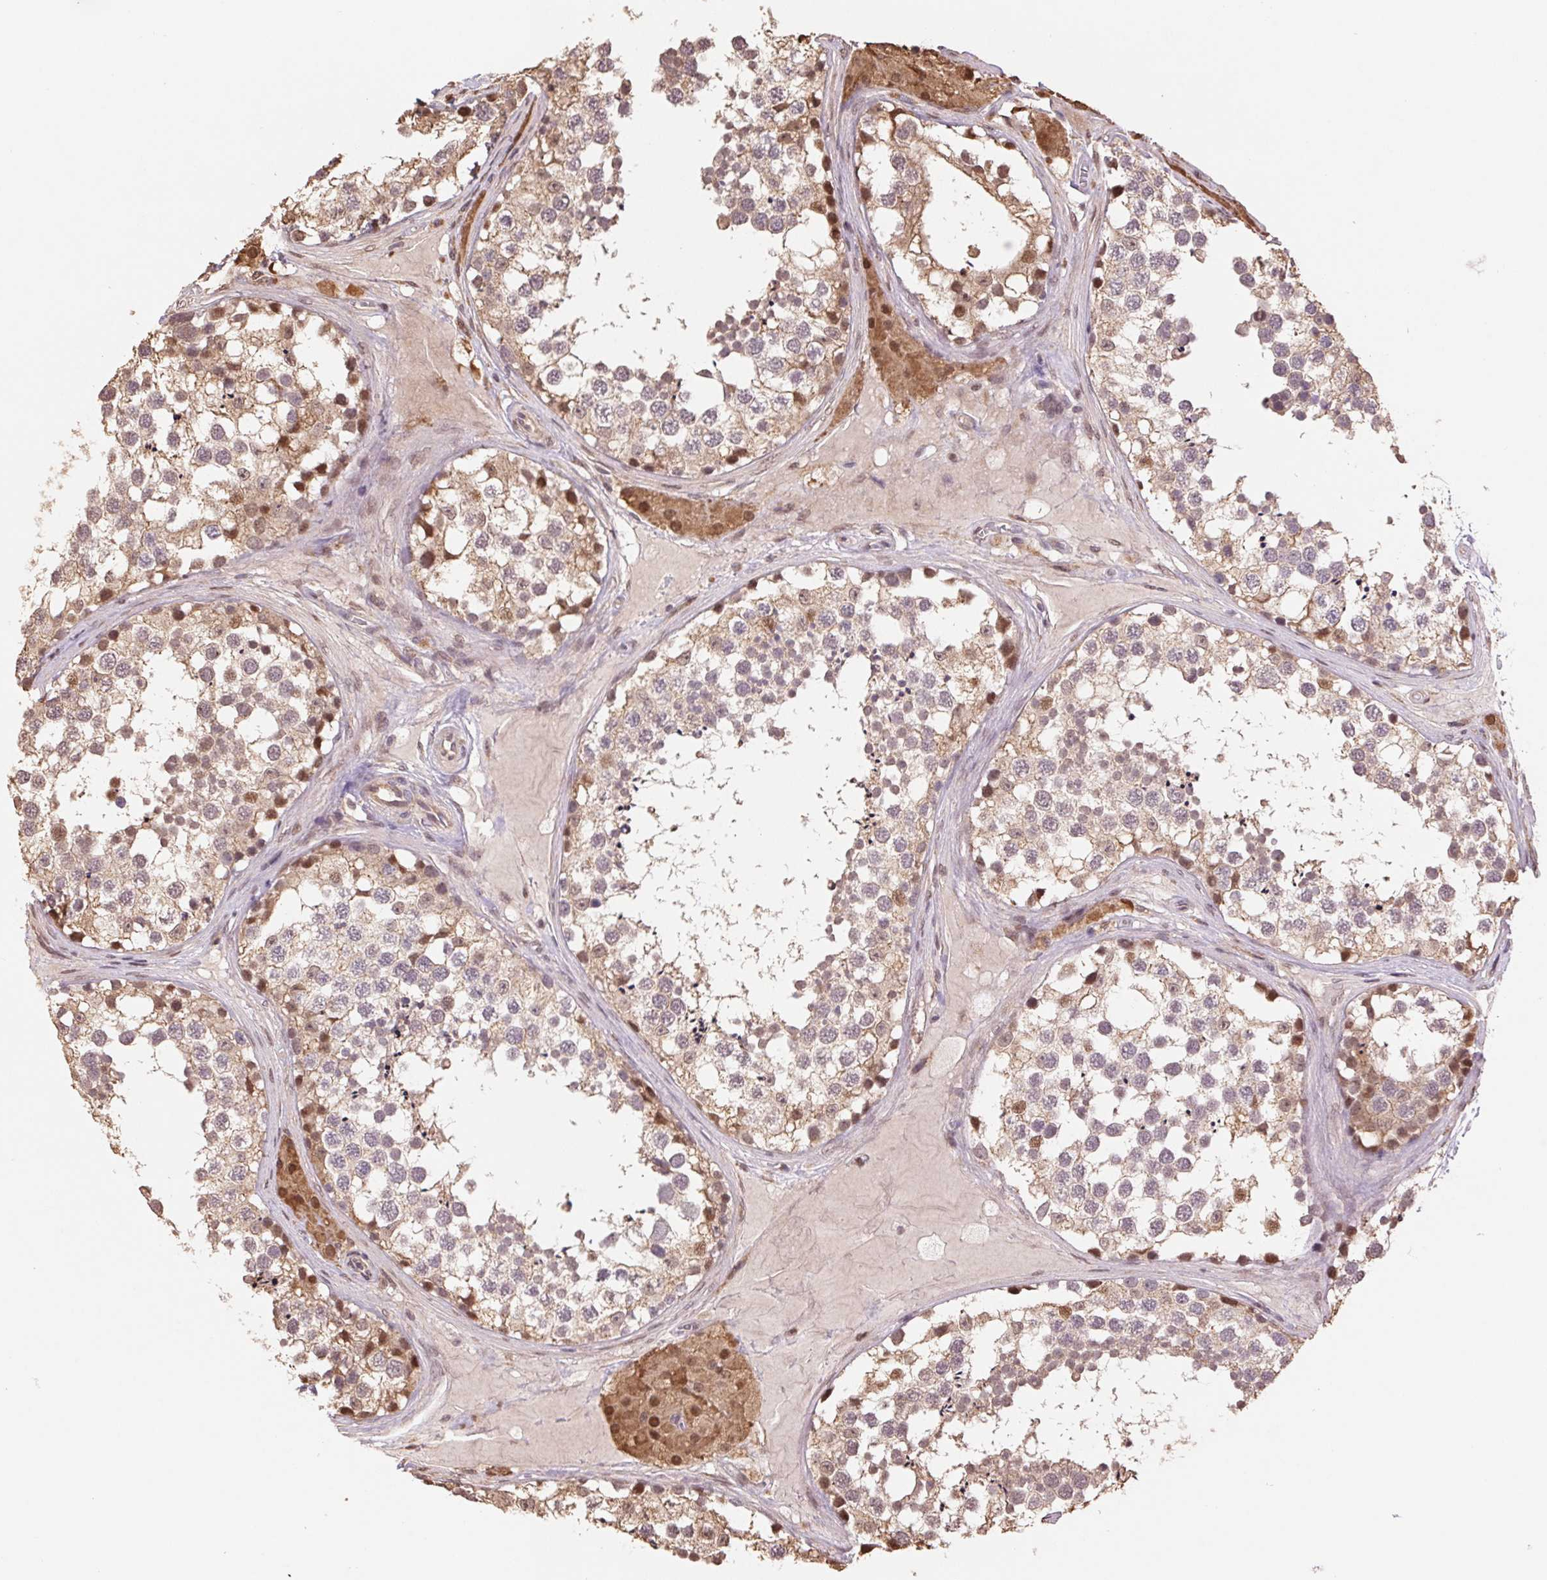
{"staining": {"intensity": "weak", "quantity": ">75%", "location": "cytoplasmic/membranous,nuclear"}, "tissue": "testis", "cell_type": "Cells in seminiferous ducts", "image_type": "normal", "snomed": [{"axis": "morphology", "description": "Normal tissue, NOS"}, {"axis": "morphology", "description": "Seminoma, NOS"}, {"axis": "topography", "description": "Testis"}], "caption": "A high-resolution histopathology image shows immunohistochemistry staining of normal testis, which demonstrates weak cytoplasmic/membranous,nuclear positivity in about >75% of cells in seminiferous ducts. The staining is performed using DAB brown chromogen to label protein expression. The nuclei are counter-stained blue using hematoxylin.", "gene": "CUTA", "patient": {"sex": "male", "age": 65}}